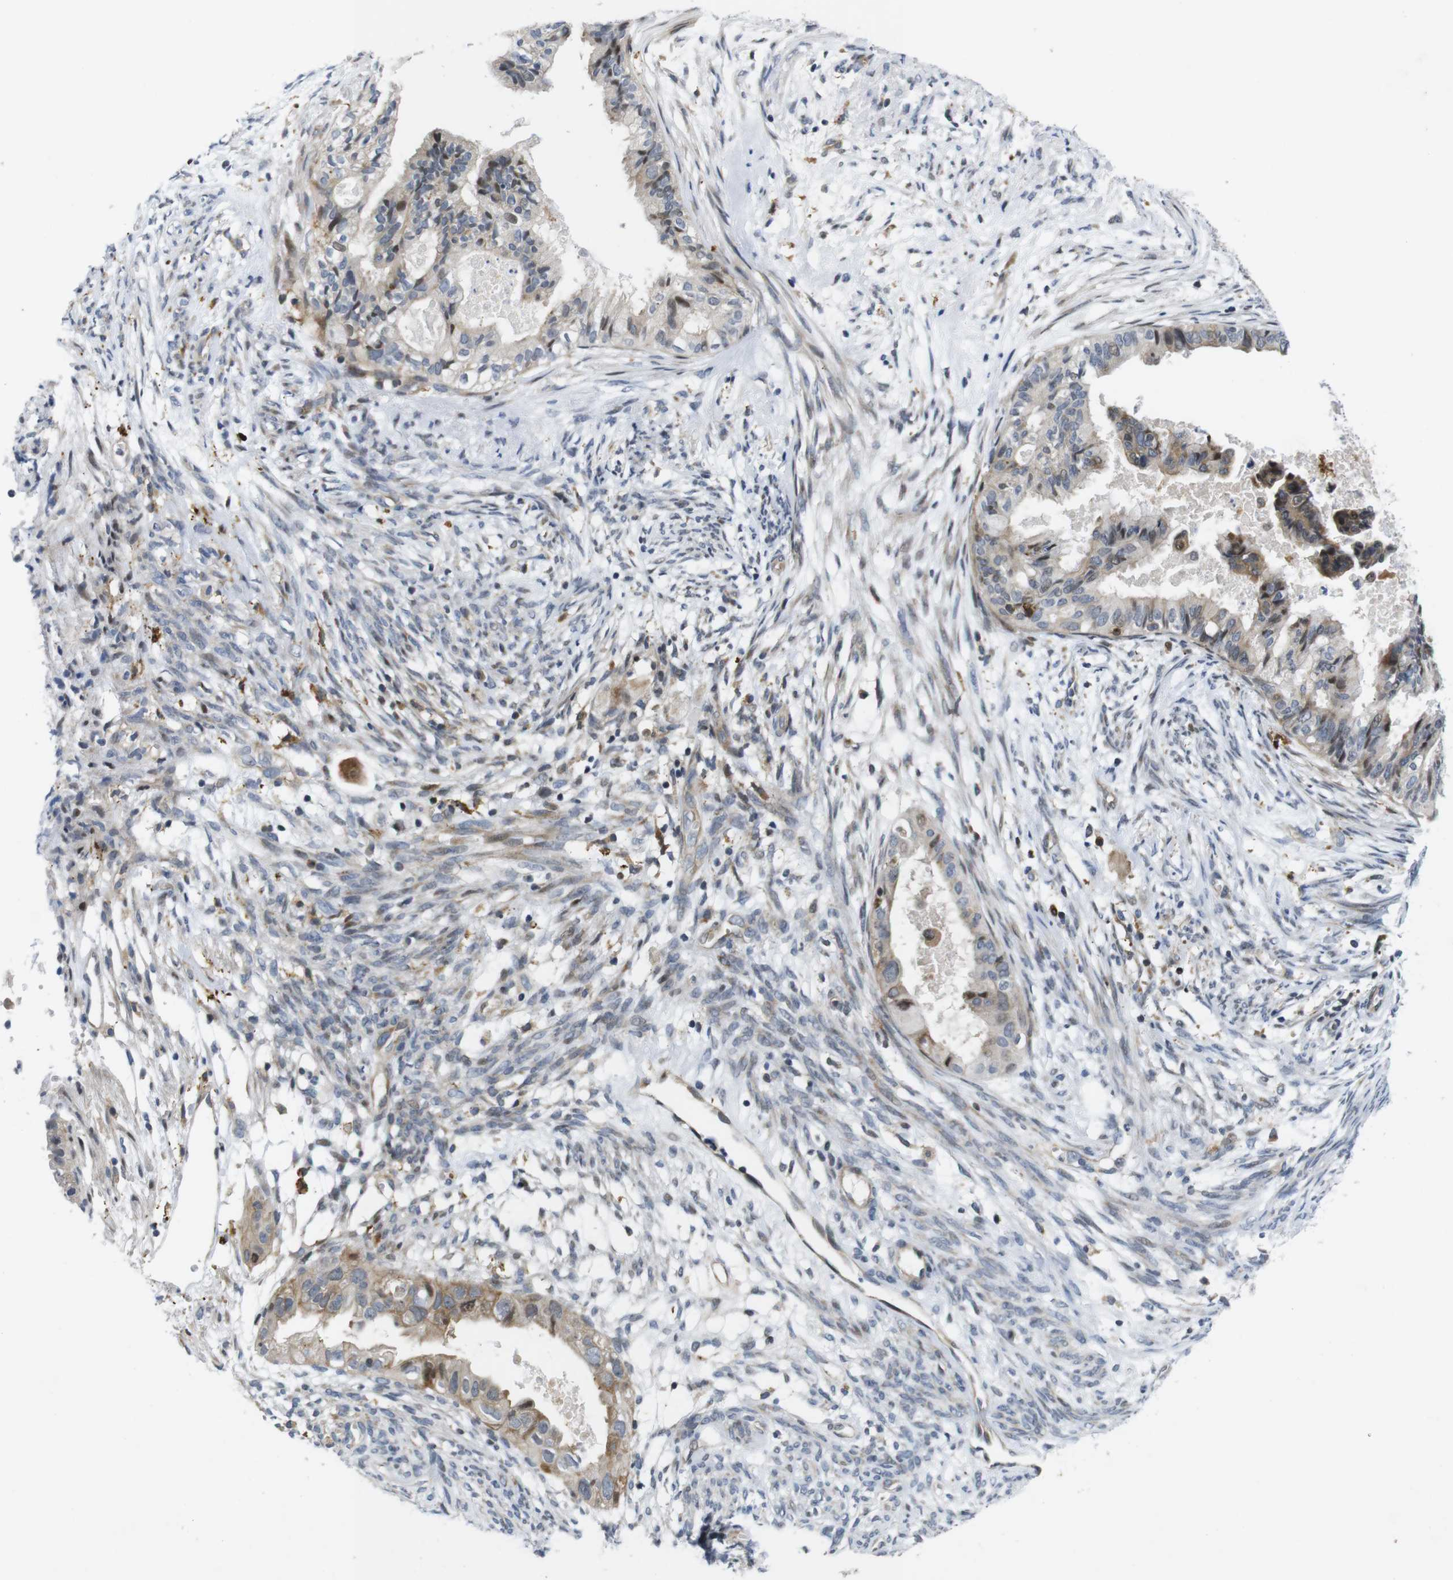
{"staining": {"intensity": "weak", "quantity": ">75%", "location": "cytoplasmic/membranous"}, "tissue": "cervical cancer", "cell_type": "Tumor cells", "image_type": "cancer", "snomed": [{"axis": "morphology", "description": "Normal tissue, NOS"}, {"axis": "morphology", "description": "Adenocarcinoma, NOS"}, {"axis": "topography", "description": "Cervix"}, {"axis": "topography", "description": "Endometrium"}], "caption": "The photomicrograph displays a brown stain indicating the presence of a protein in the cytoplasmic/membranous of tumor cells in cervical cancer (adenocarcinoma).", "gene": "ROBO2", "patient": {"sex": "female", "age": 86}}